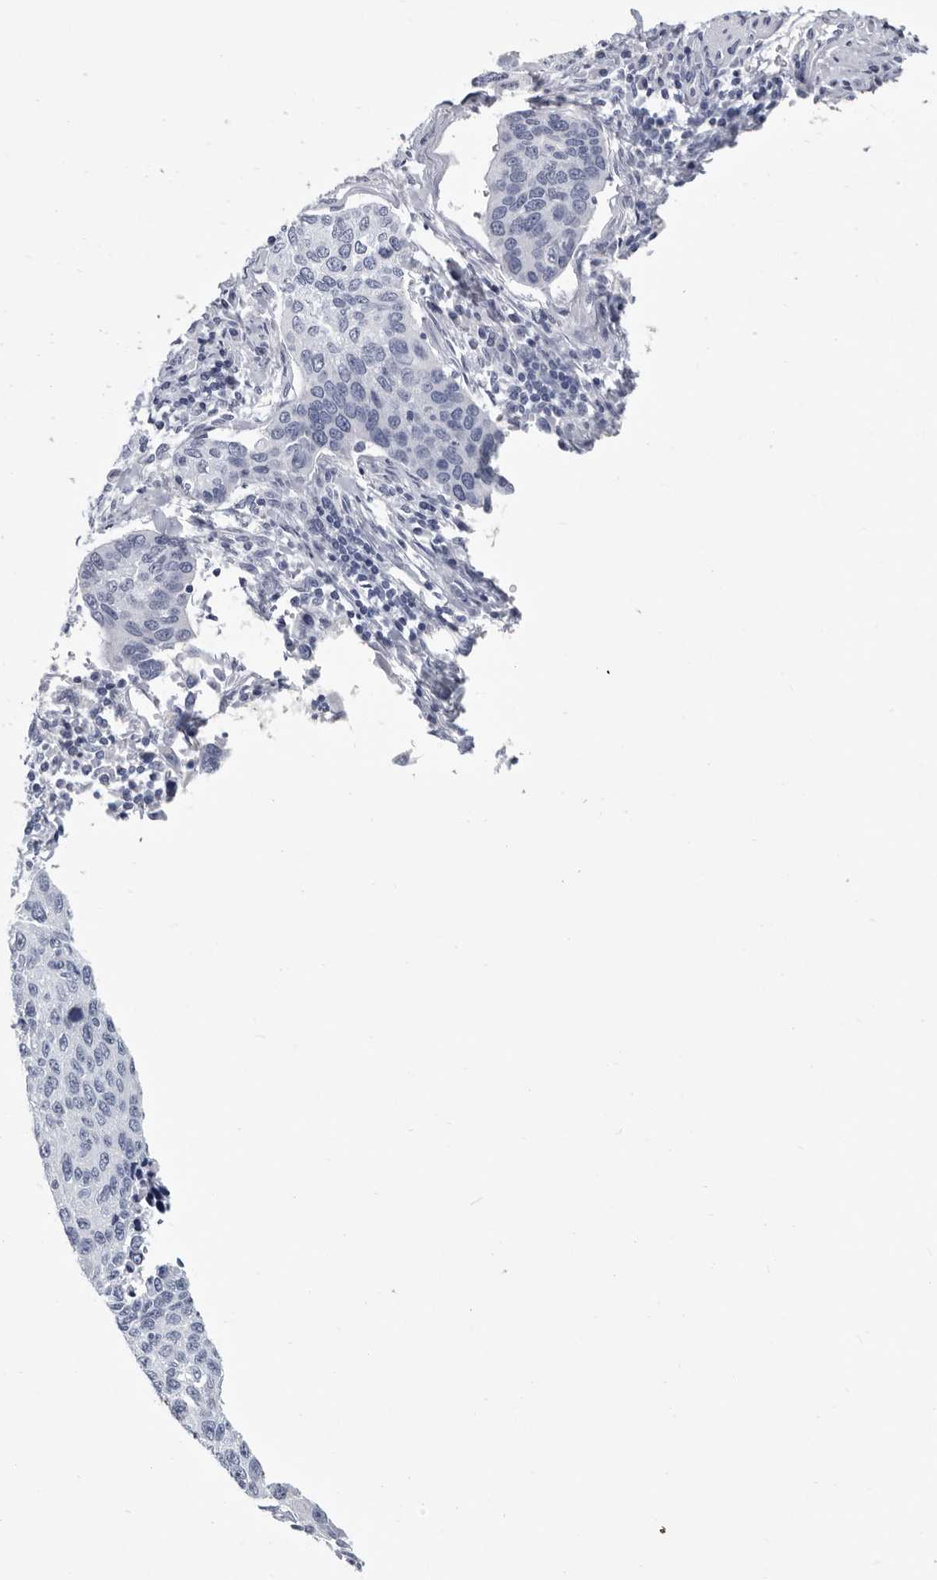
{"staining": {"intensity": "negative", "quantity": "none", "location": "none"}, "tissue": "cervical cancer", "cell_type": "Tumor cells", "image_type": "cancer", "snomed": [{"axis": "morphology", "description": "Squamous cell carcinoma, NOS"}, {"axis": "topography", "description": "Cervix"}], "caption": "Protein analysis of squamous cell carcinoma (cervical) reveals no significant staining in tumor cells.", "gene": "WRAP73", "patient": {"sex": "female", "age": 53}}